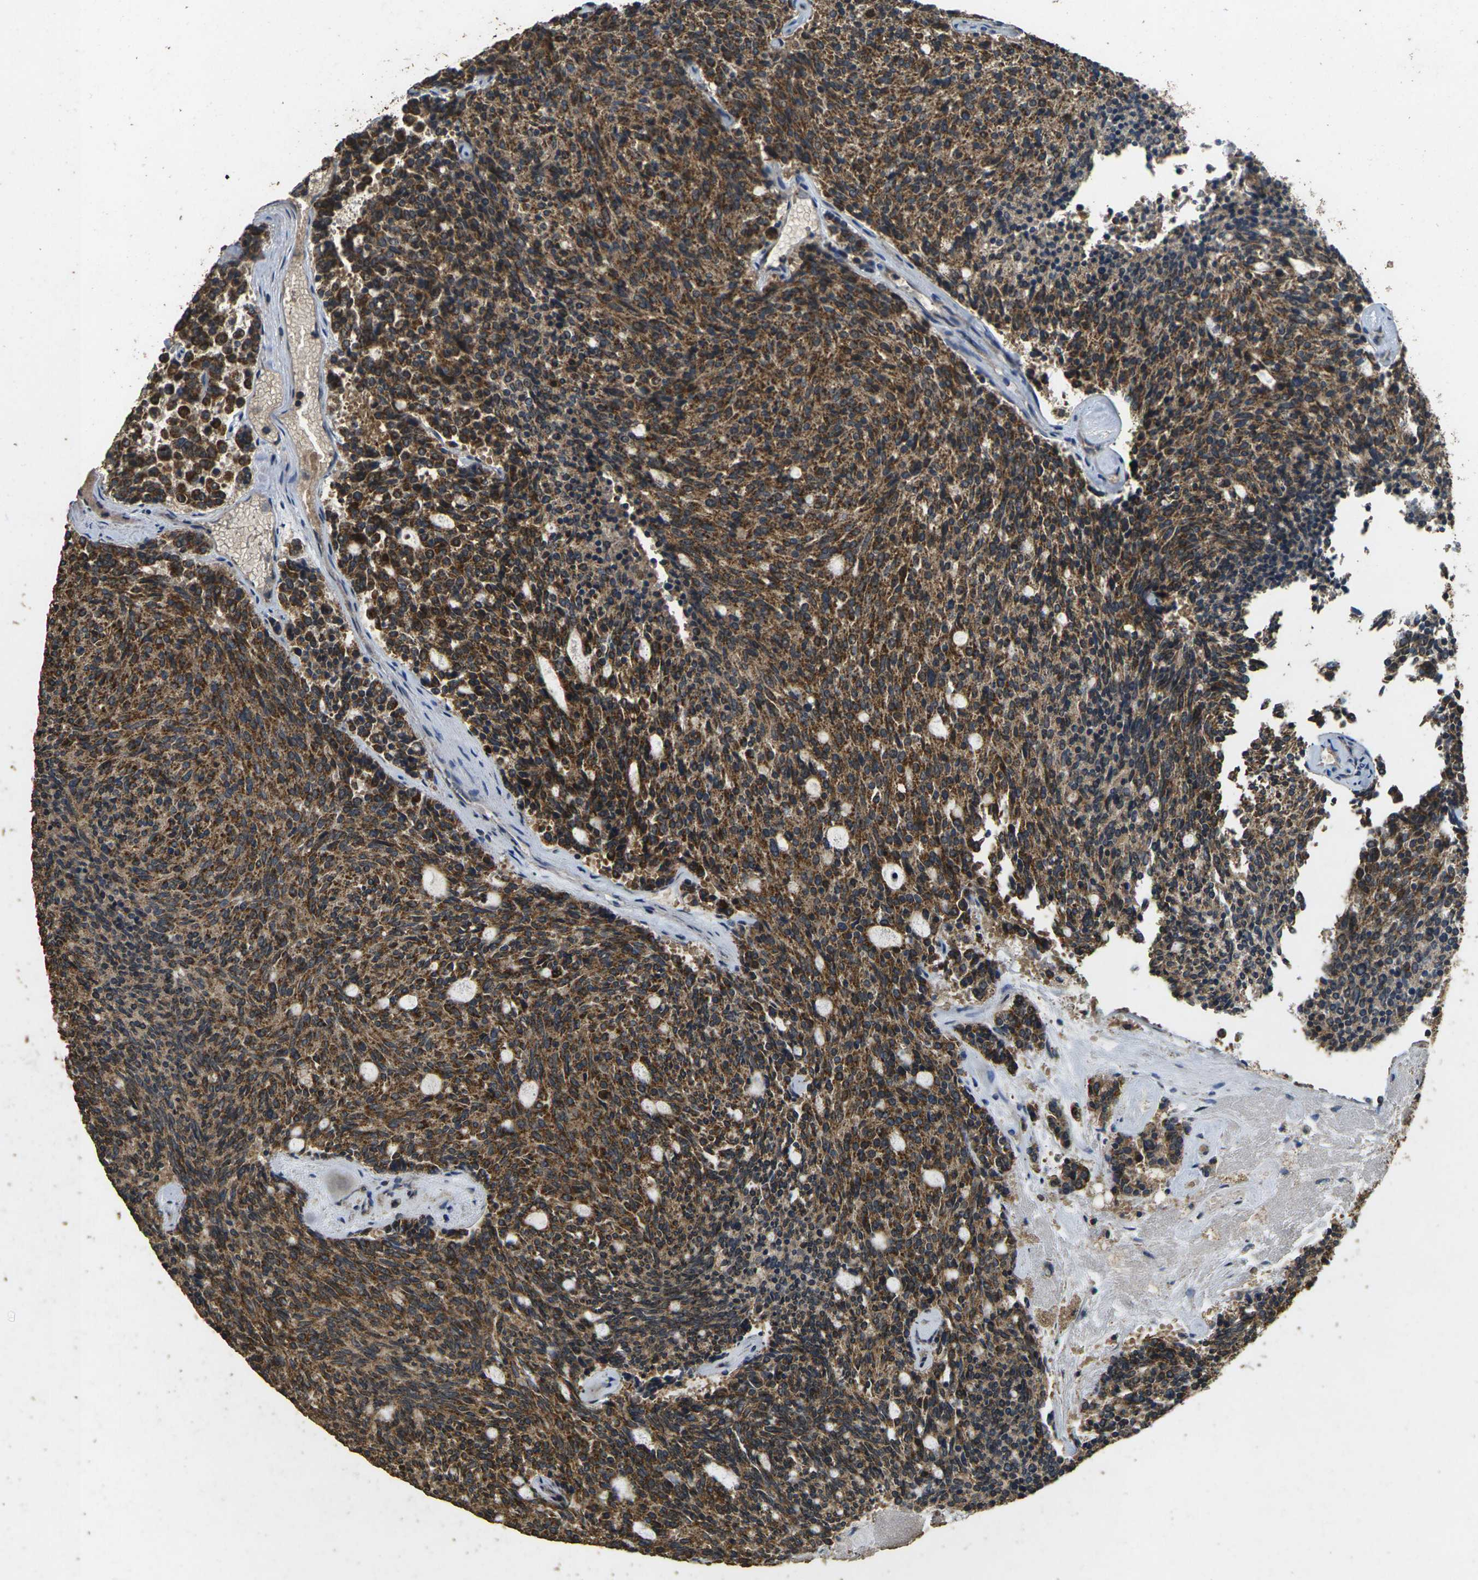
{"staining": {"intensity": "strong", "quantity": ">75%", "location": "cytoplasmic/membranous"}, "tissue": "carcinoid", "cell_type": "Tumor cells", "image_type": "cancer", "snomed": [{"axis": "morphology", "description": "Carcinoid, malignant, NOS"}, {"axis": "topography", "description": "Pancreas"}], "caption": "This image exhibits immunohistochemistry staining of carcinoid (malignant), with high strong cytoplasmic/membranous expression in approximately >75% of tumor cells.", "gene": "MAPK11", "patient": {"sex": "female", "age": 54}}